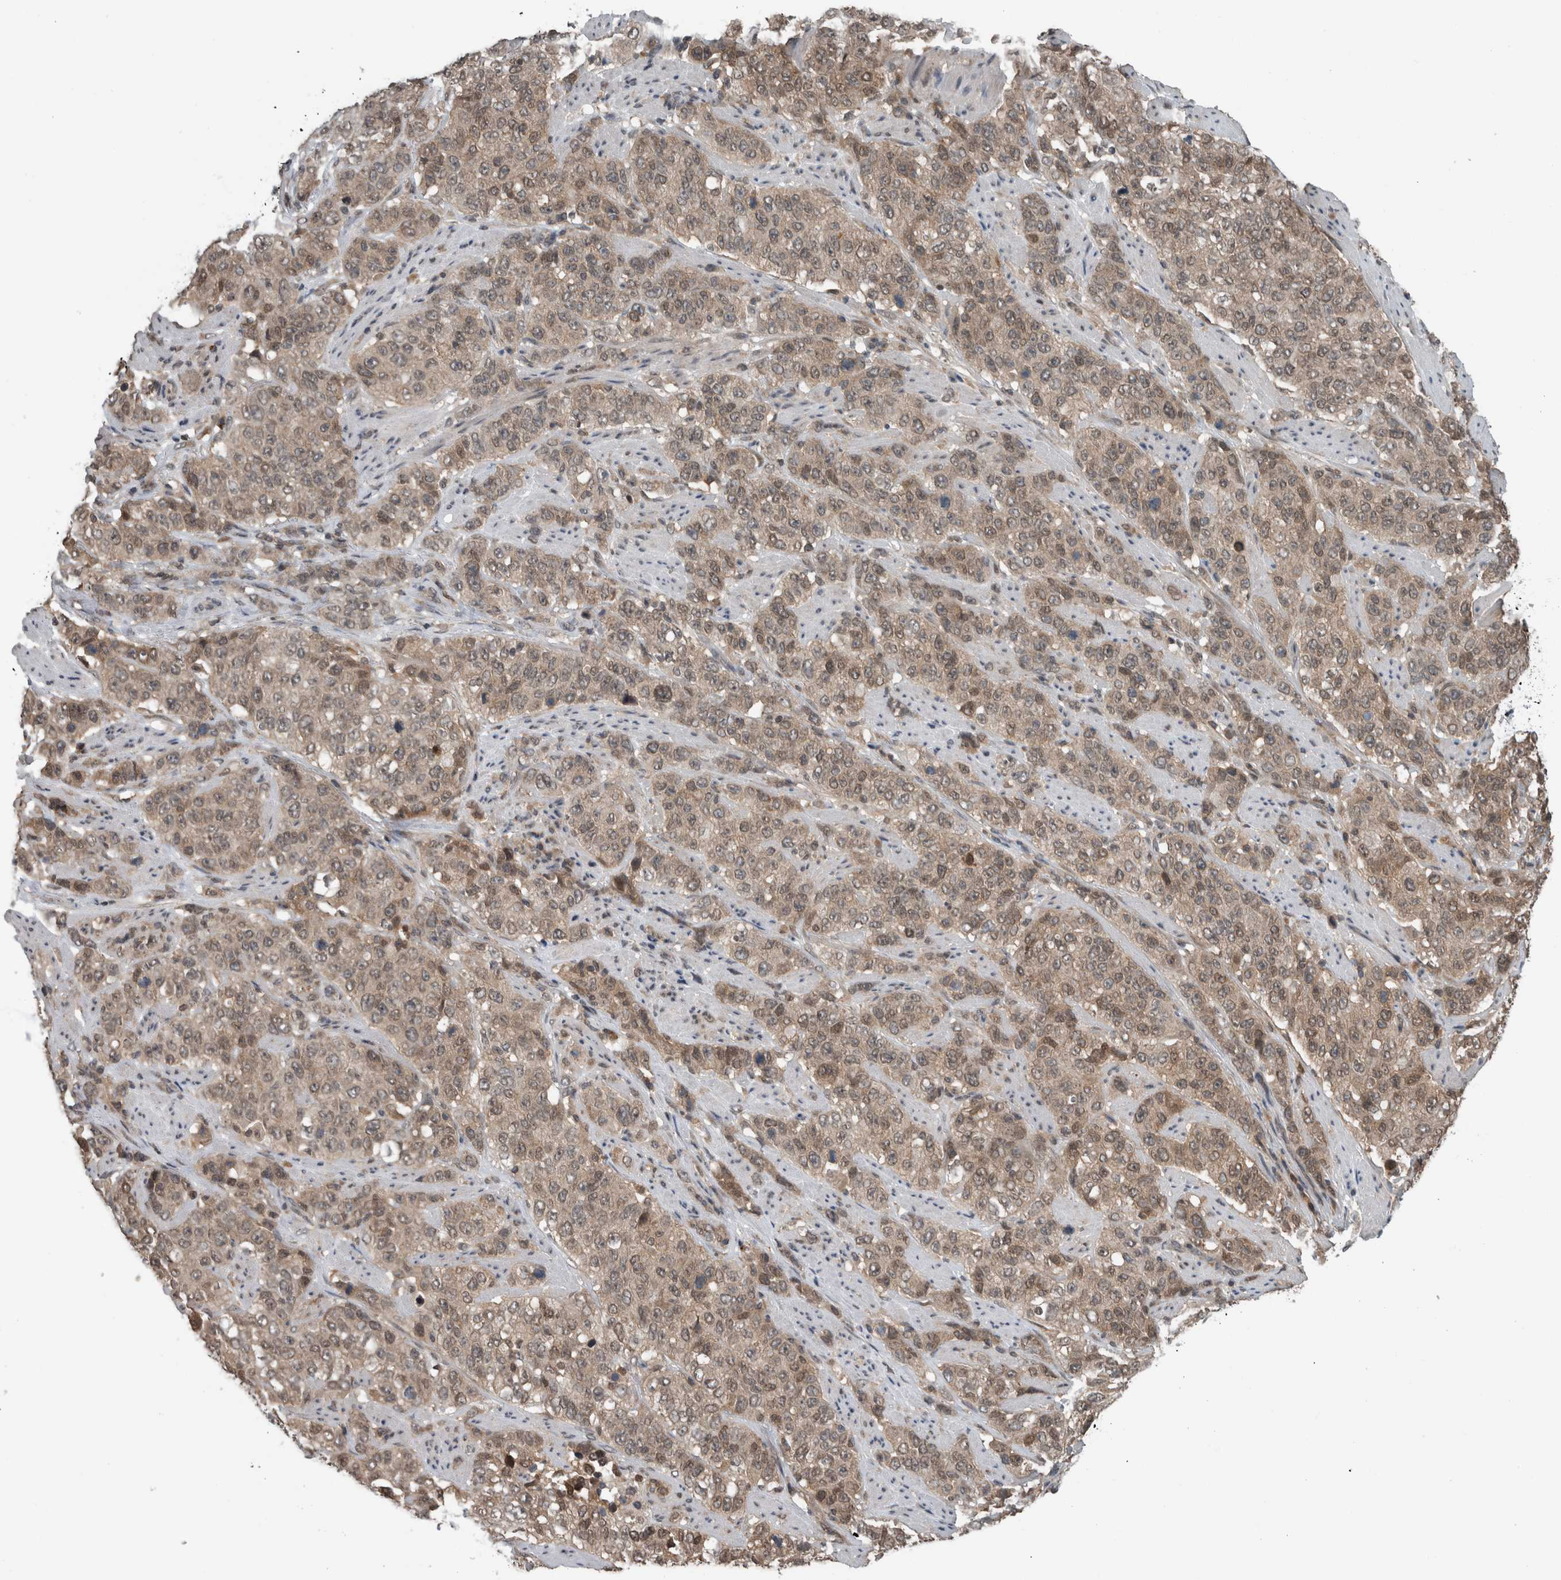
{"staining": {"intensity": "weak", "quantity": ">75%", "location": "cytoplasmic/membranous"}, "tissue": "stomach cancer", "cell_type": "Tumor cells", "image_type": "cancer", "snomed": [{"axis": "morphology", "description": "Adenocarcinoma, NOS"}, {"axis": "topography", "description": "Stomach"}], "caption": "Protein expression analysis of human adenocarcinoma (stomach) reveals weak cytoplasmic/membranous expression in about >75% of tumor cells.", "gene": "SPAG7", "patient": {"sex": "male", "age": 48}}